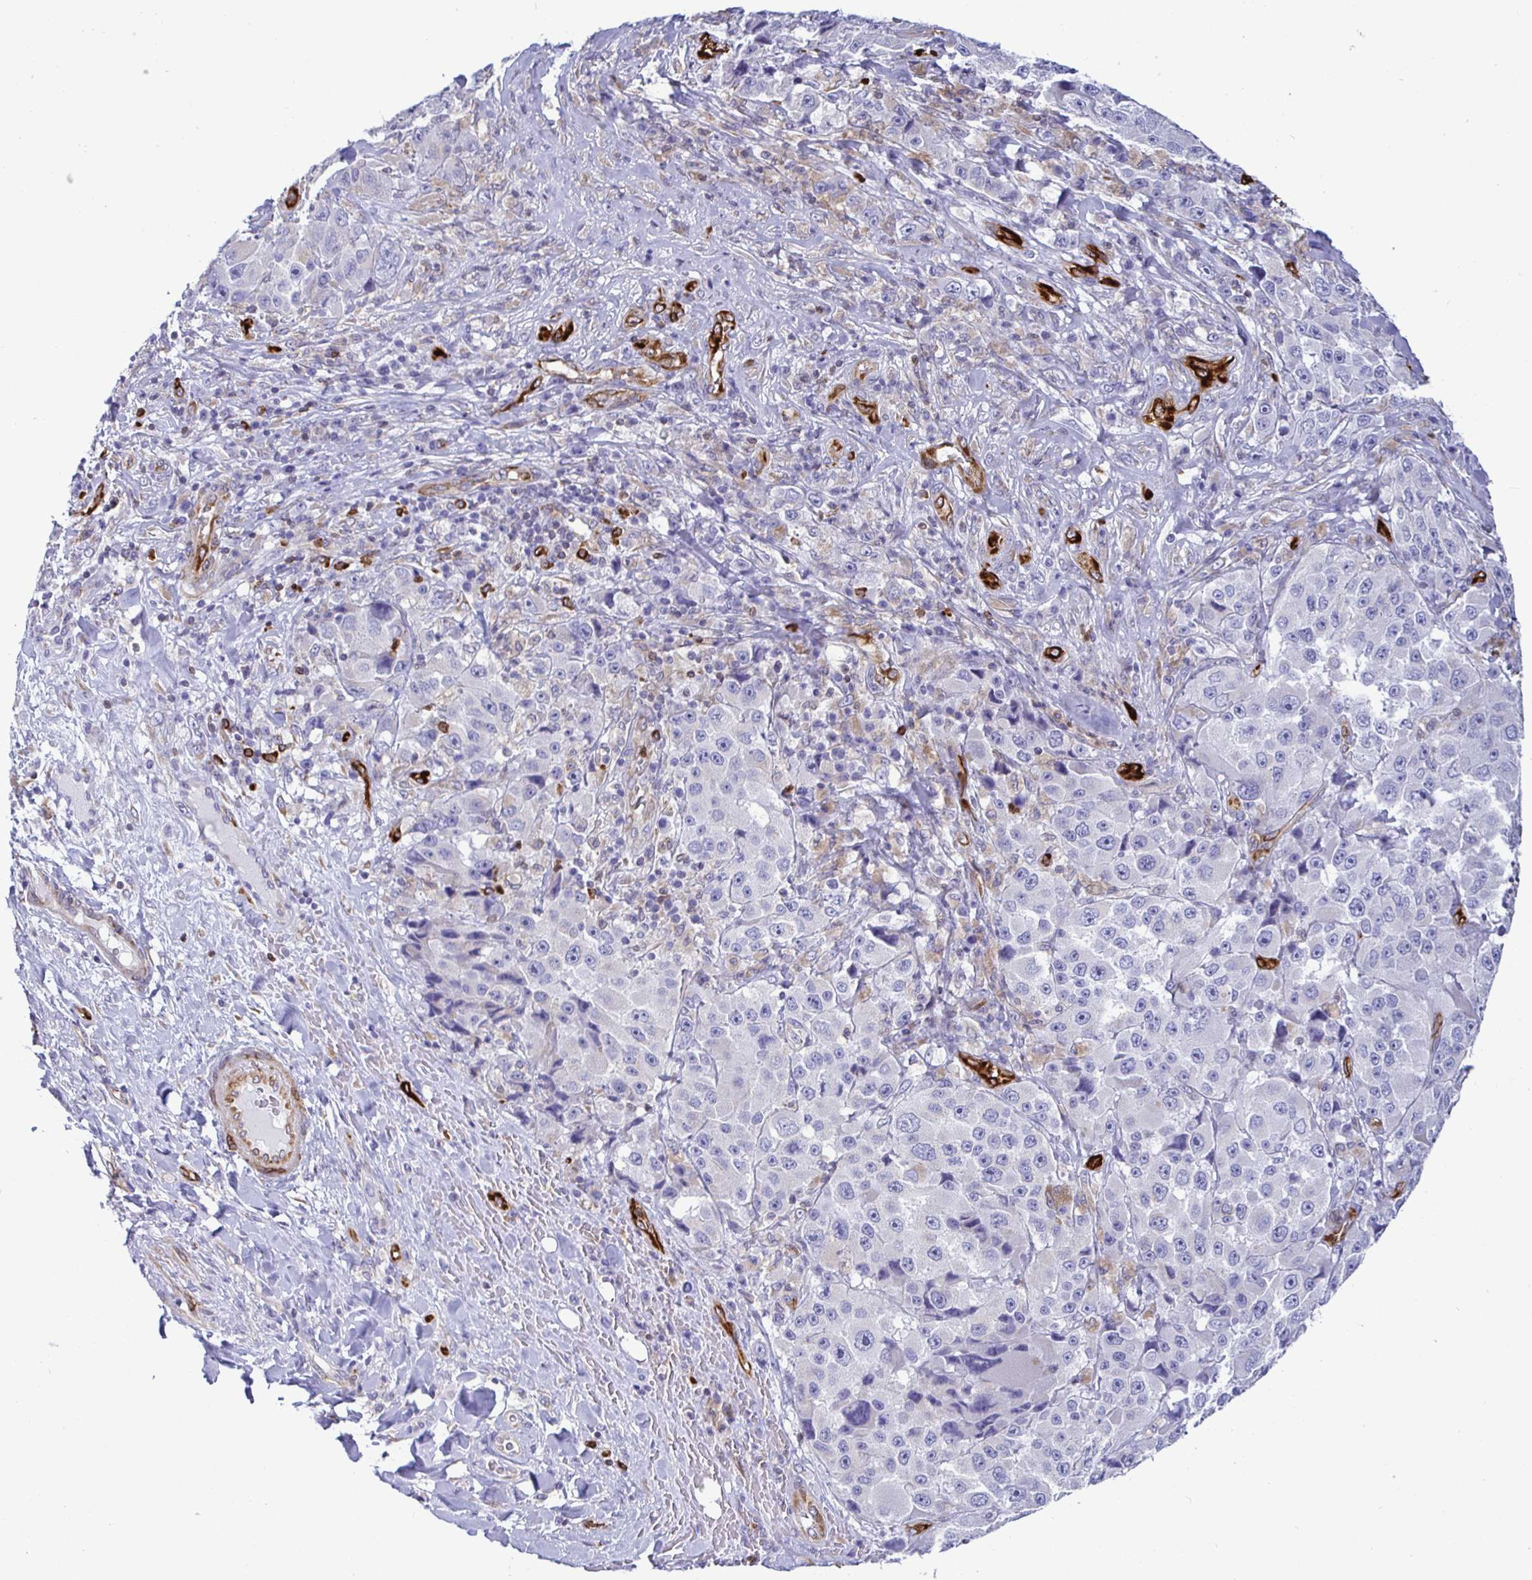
{"staining": {"intensity": "negative", "quantity": "none", "location": "none"}, "tissue": "melanoma", "cell_type": "Tumor cells", "image_type": "cancer", "snomed": [{"axis": "morphology", "description": "Malignant melanoma, Metastatic site"}, {"axis": "topography", "description": "Lymph node"}], "caption": "Tumor cells are negative for brown protein staining in melanoma.", "gene": "TP53I11", "patient": {"sex": "male", "age": 62}}